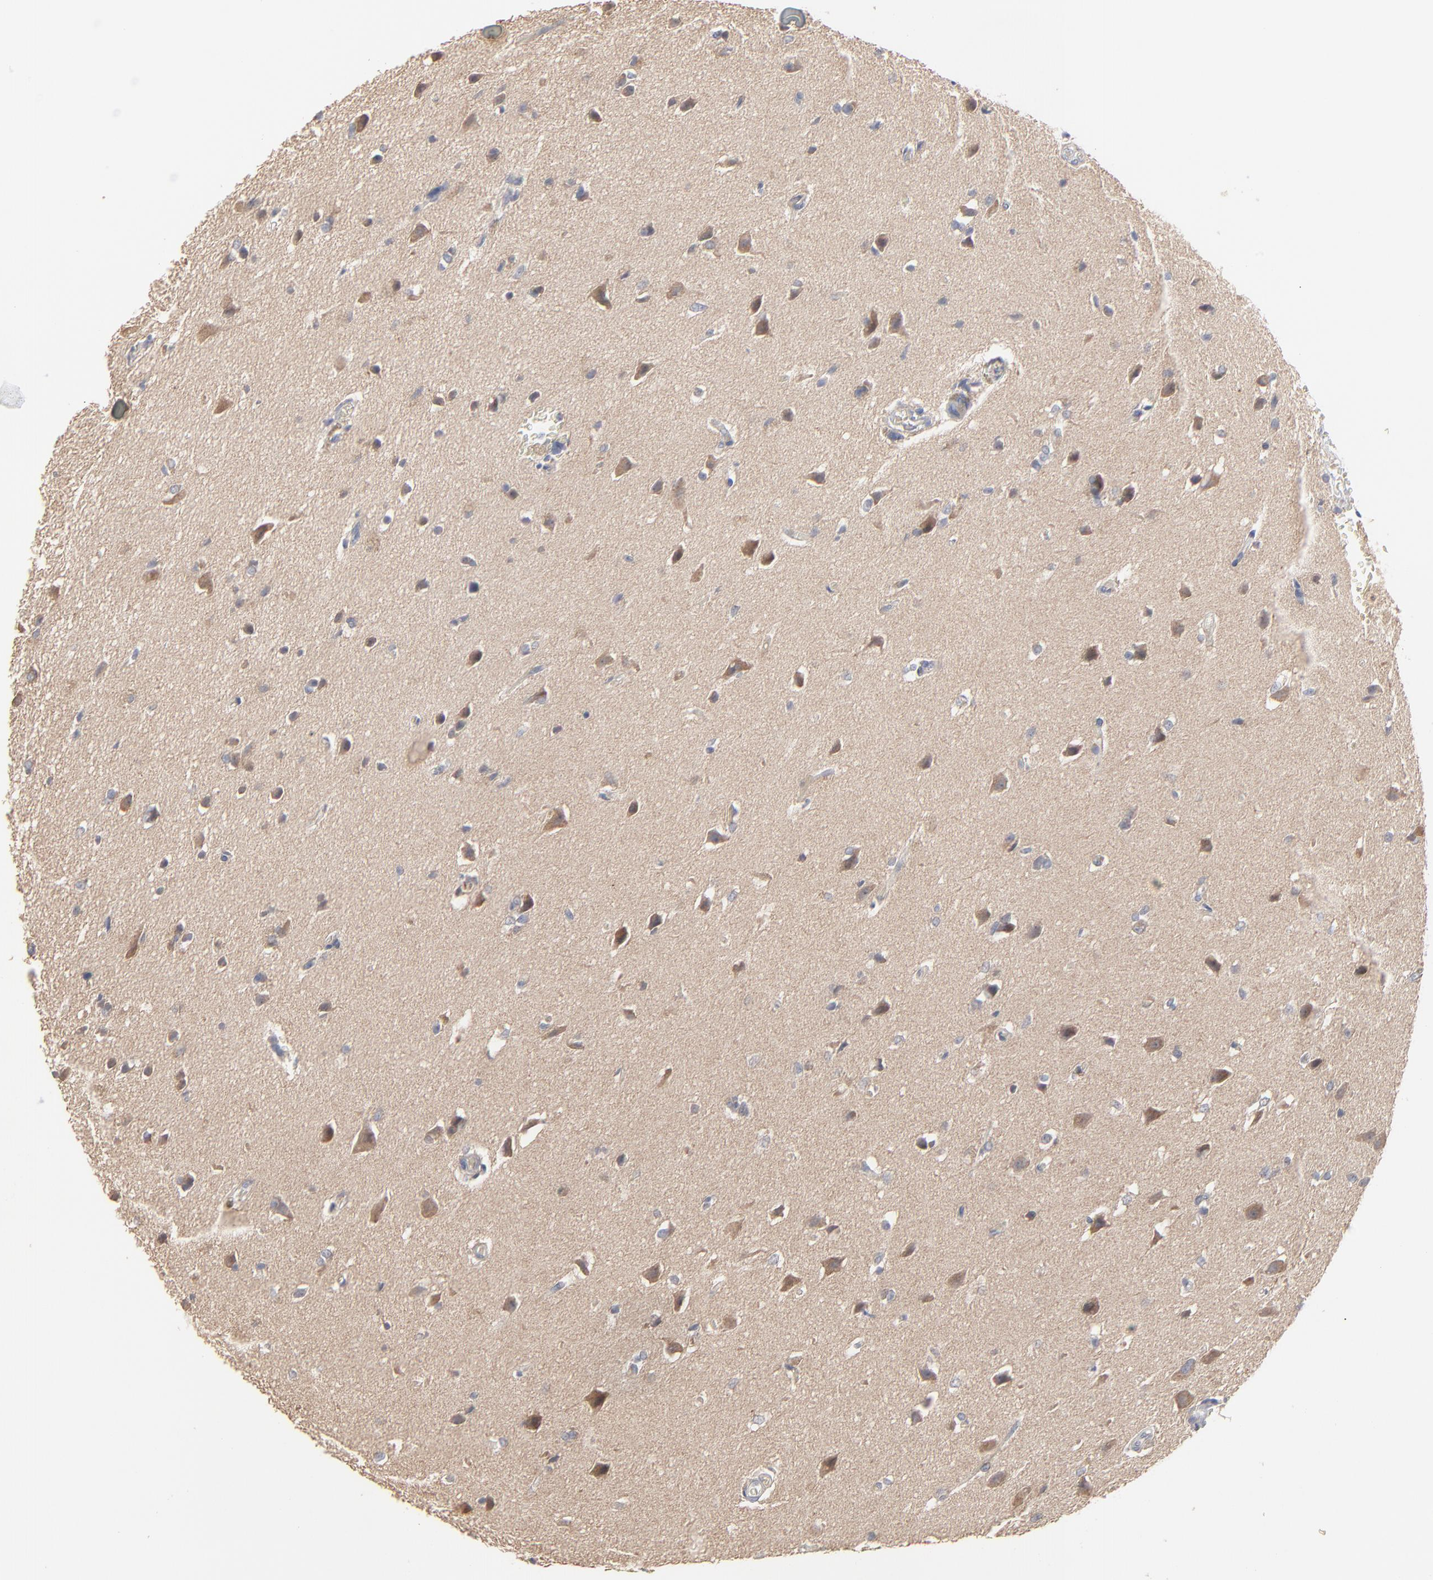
{"staining": {"intensity": "negative", "quantity": "none", "location": "none"}, "tissue": "glioma", "cell_type": "Tumor cells", "image_type": "cancer", "snomed": [{"axis": "morphology", "description": "Glioma, malignant, High grade"}, {"axis": "topography", "description": "Brain"}], "caption": "Protein analysis of malignant high-grade glioma reveals no significant positivity in tumor cells.", "gene": "FANCB", "patient": {"sex": "male", "age": 68}}